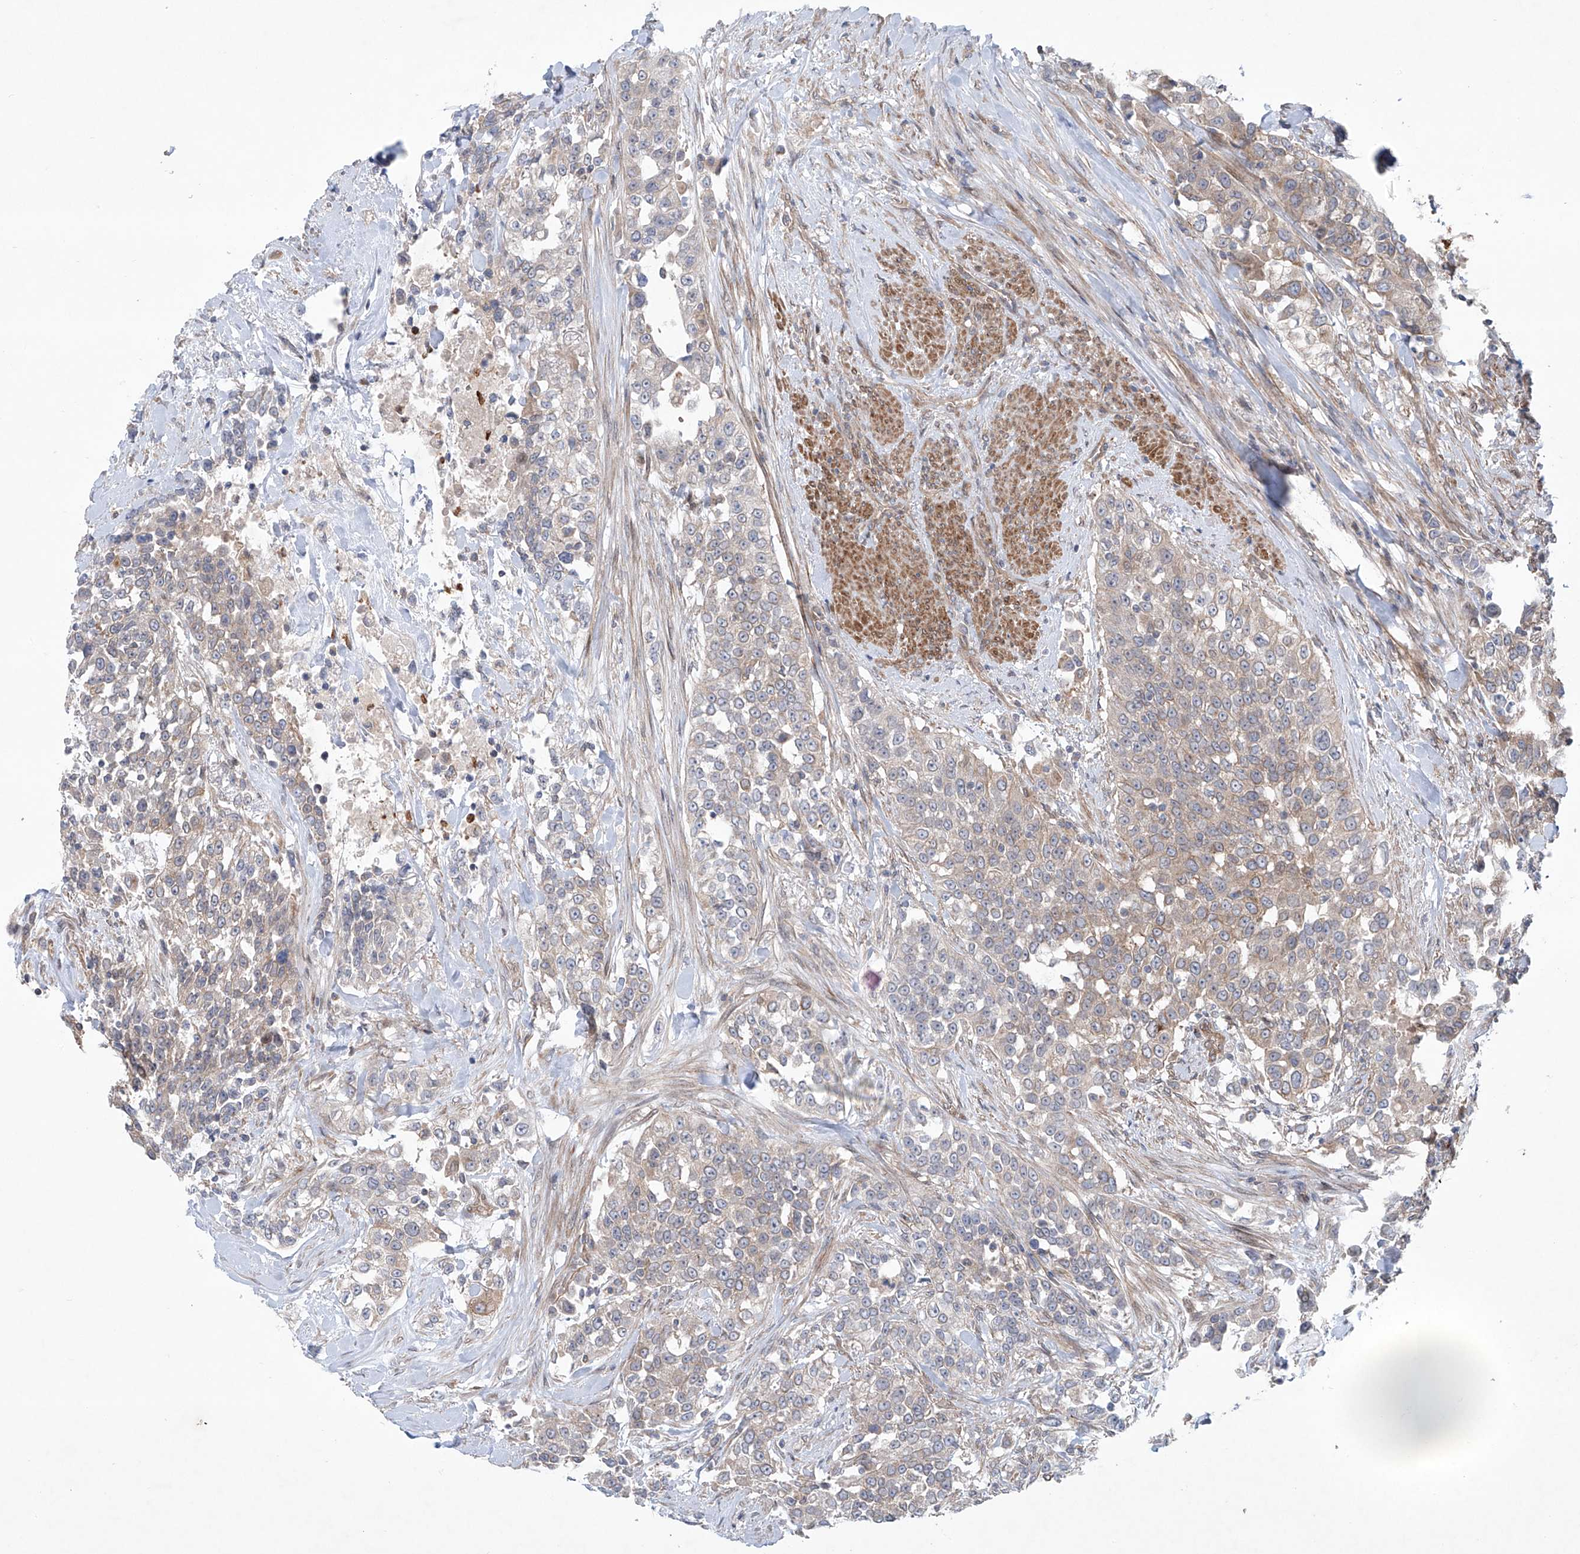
{"staining": {"intensity": "weak", "quantity": "25%-75%", "location": "cytoplasmic/membranous"}, "tissue": "urothelial cancer", "cell_type": "Tumor cells", "image_type": "cancer", "snomed": [{"axis": "morphology", "description": "Urothelial carcinoma, High grade"}, {"axis": "topography", "description": "Urinary bladder"}], "caption": "DAB (3,3'-diaminobenzidine) immunohistochemical staining of urothelial cancer displays weak cytoplasmic/membranous protein expression in approximately 25%-75% of tumor cells. Nuclei are stained in blue.", "gene": "KLC4", "patient": {"sex": "female", "age": 80}}